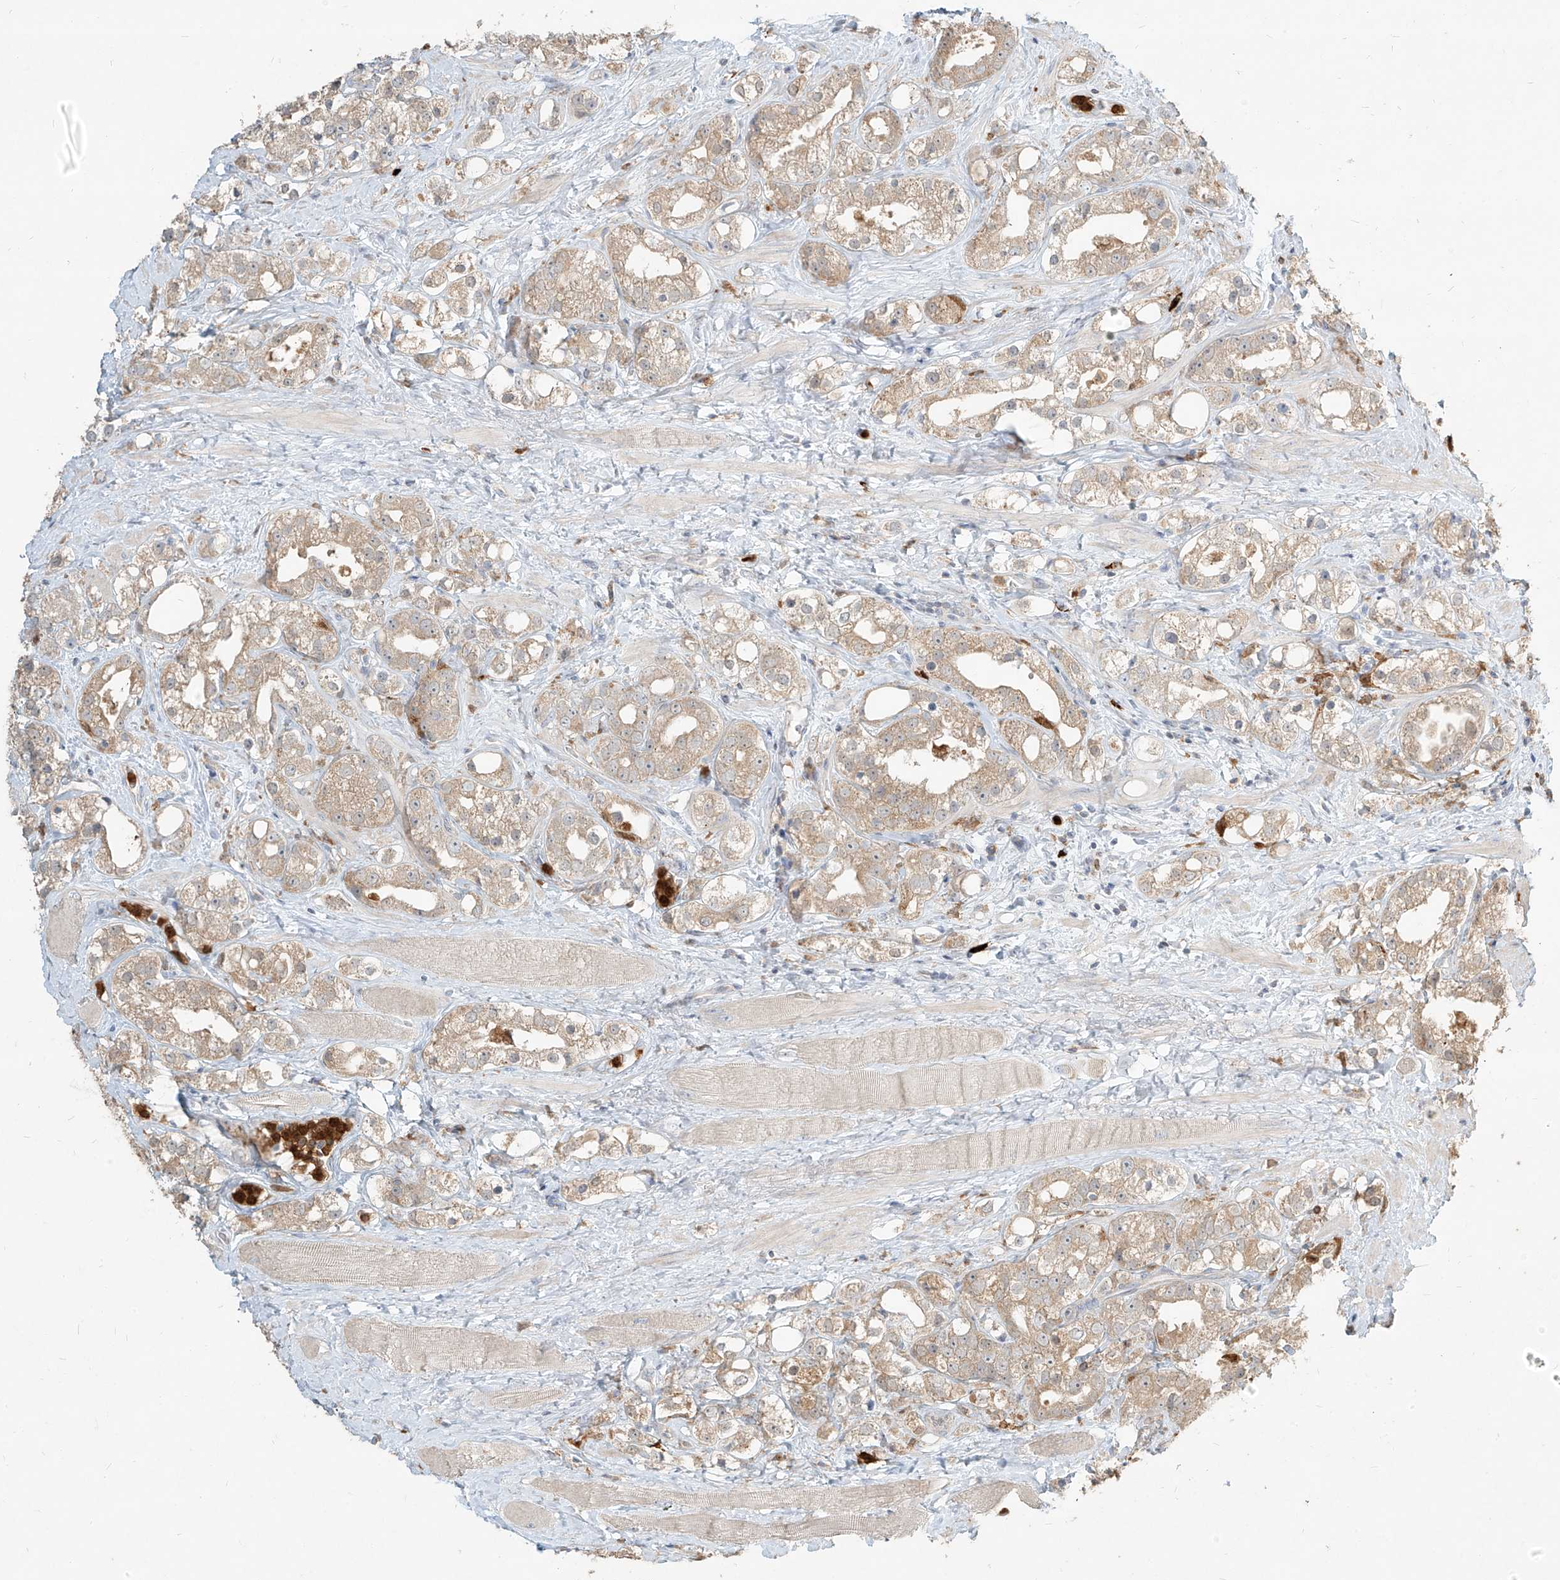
{"staining": {"intensity": "weak", "quantity": ">75%", "location": "cytoplasmic/membranous"}, "tissue": "prostate cancer", "cell_type": "Tumor cells", "image_type": "cancer", "snomed": [{"axis": "morphology", "description": "Adenocarcinoma, NOS"}, {"axis": "topography", "description": "Prostate"}], "caption": "Immunohistochemistry (IHC) staining of prostate cancer (adenocarcinoma), which displays low levels of weak cytoplasmic/membranous staining in about >75% of tumor cells indicating weak cytoplasmic/membranous protein staining. The staining was performed using DAB (brown) for protein detection and nuclei were counterstained in hematoxylin (blue).", "gene": "PGD", "patient": {"sex": "male", "age": 79}}